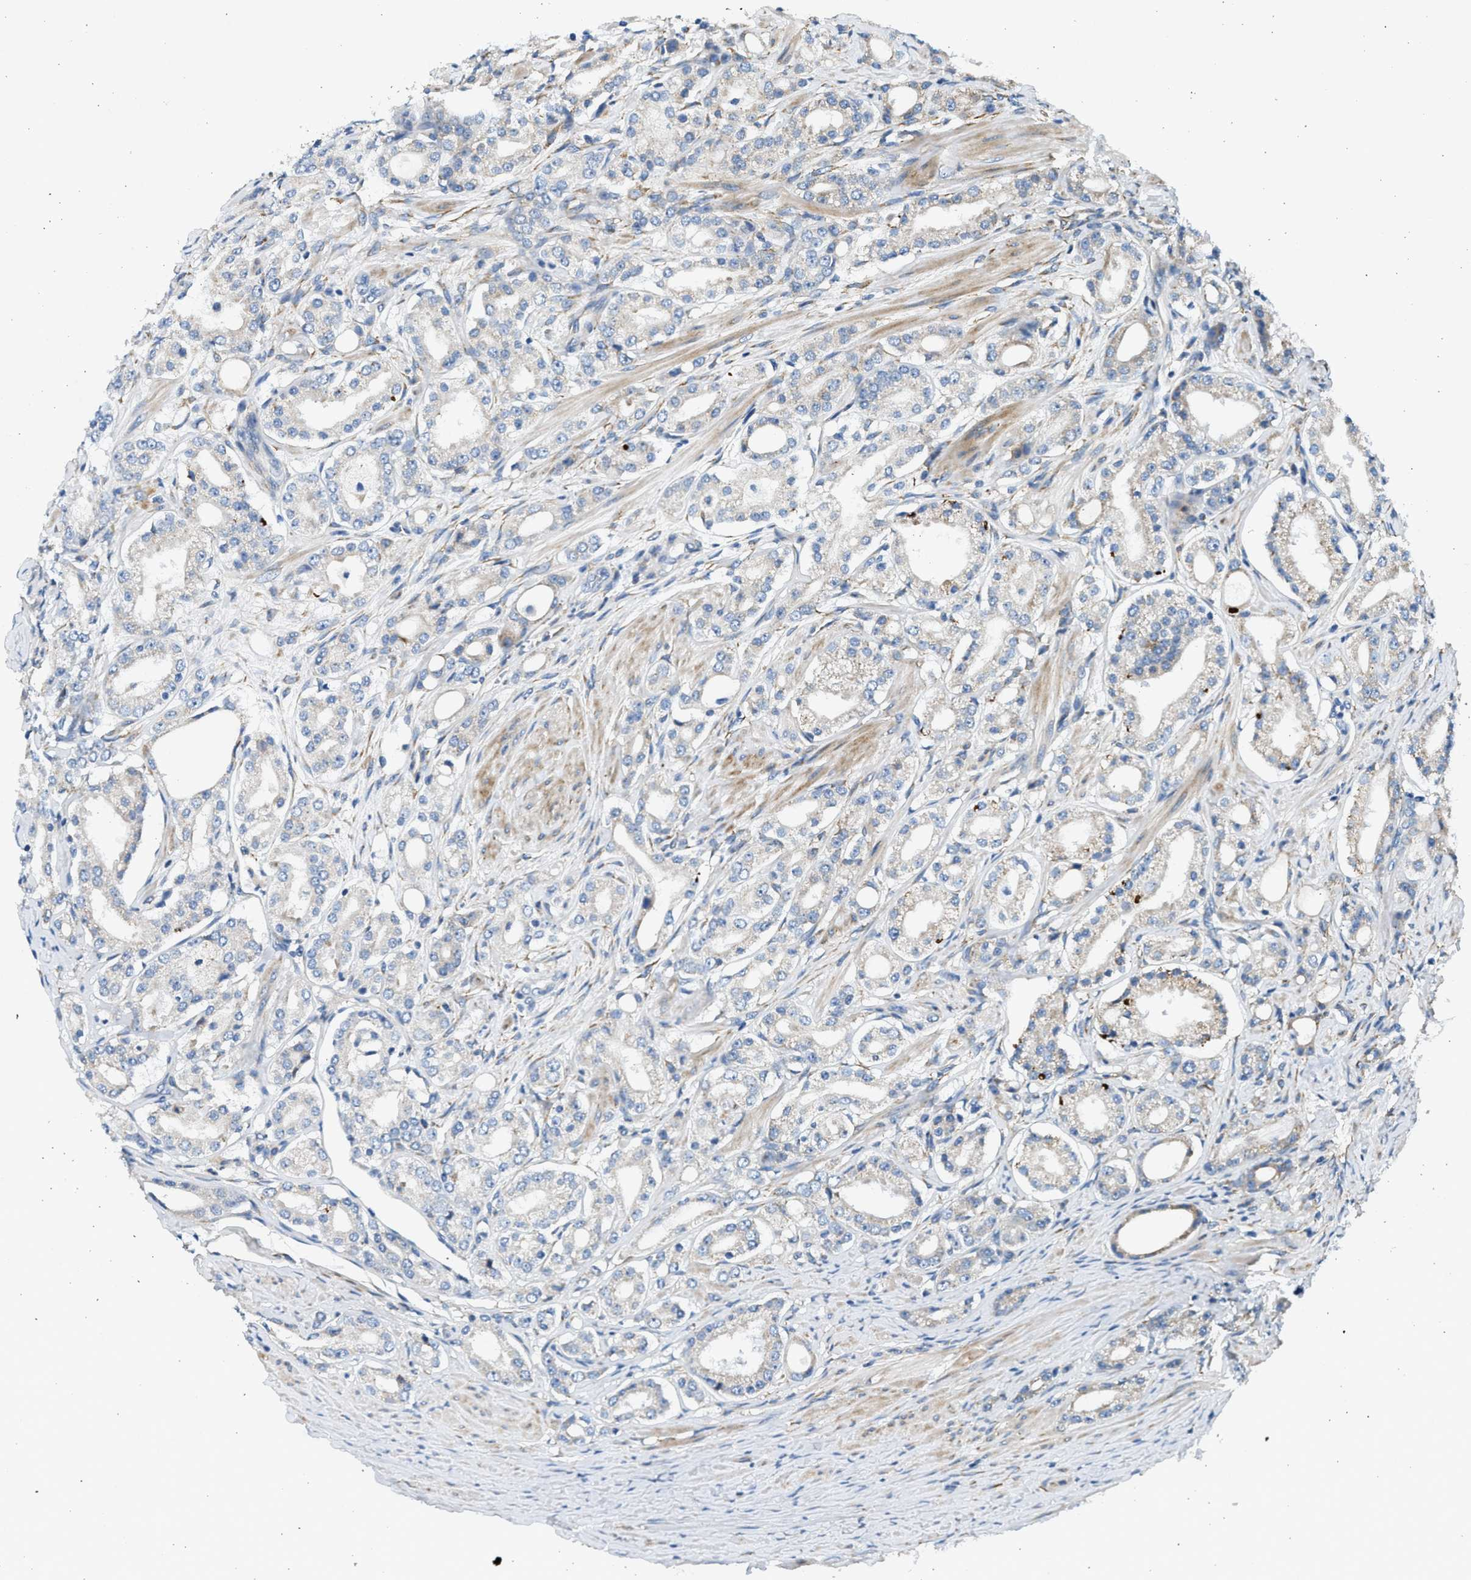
{"staining": {"intensity": "negative", "quantity": "none", "location": "none"}, "tissue": "prostate cancer", "cell_type": "Tumor cells", "image_type": "cancer", "snomed": [{"axis": "morphology", "description": "Adenocarcinoma, Low grade"}, {"axis": "topography", "description": "Prostate"}], "caption": "Tumor cells show no significant expression in prostate low-grade adenocarcinoma.", "gene": "CNTN6", "patient": {"sex": "male", "age": 63}}